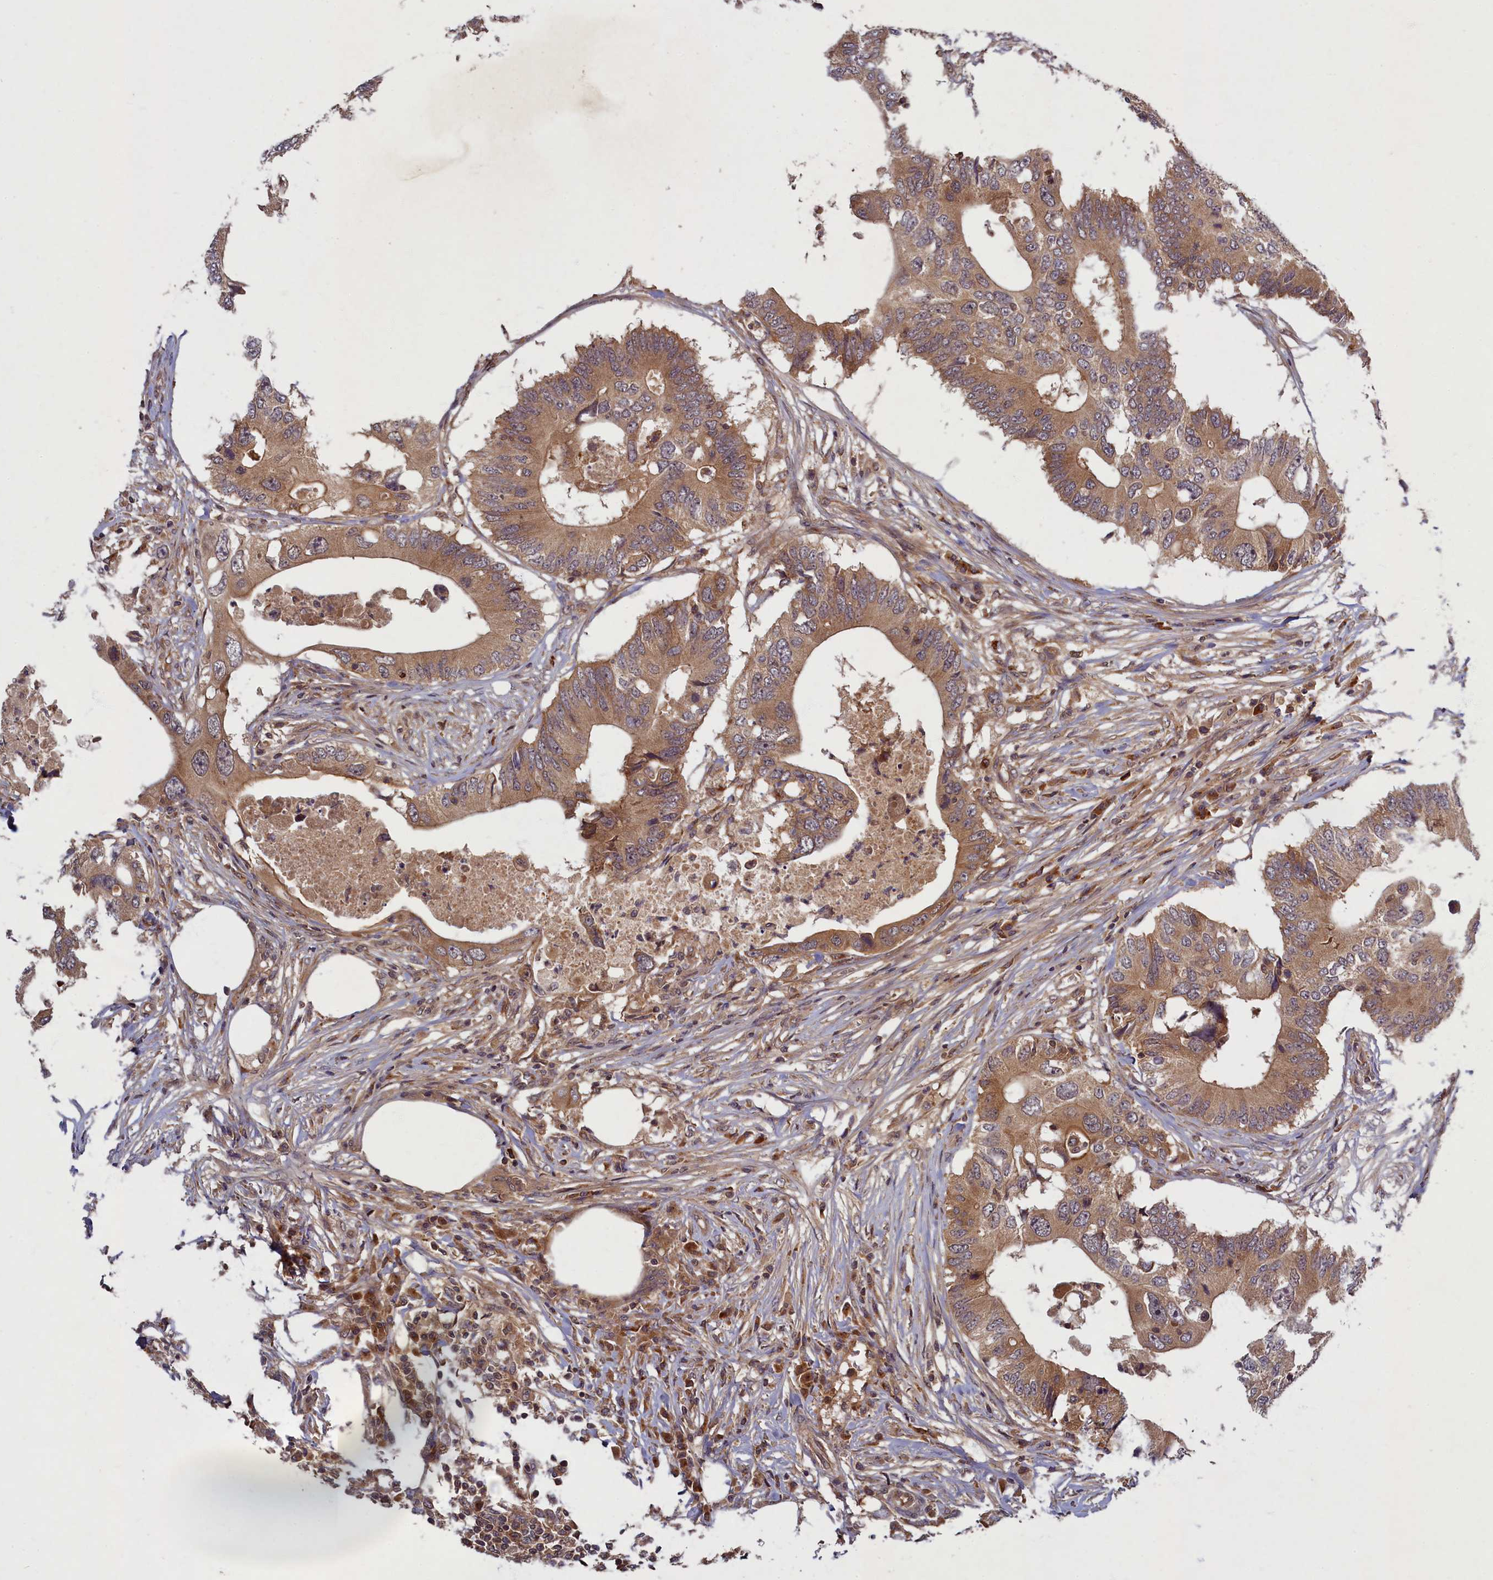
{"staining": {"intensity": "moderate", "quantity": ">75%", "location": "cytoplasmic/membranous"}, "tissue": "colorectal cancer", "cell_type": "Tumor cells", "image_type": "cancer", "snomed": [{"axis": "morphology", "description": "Adenocarcinoma, NOS"}, {"axis": "topography", "description": "Colon"}], "caption": "Immunohistochemical staining of human adenocarcinoma (colorectal) shows medium levels of moderate cytoplasmic/membranous protein expression in approximately >75% of tumor cells. The protein of interest is shown in brown color, while the nuclei are stained blue.", "gene": "BICD1", "patient": {"sex": "male", "age": 71}}